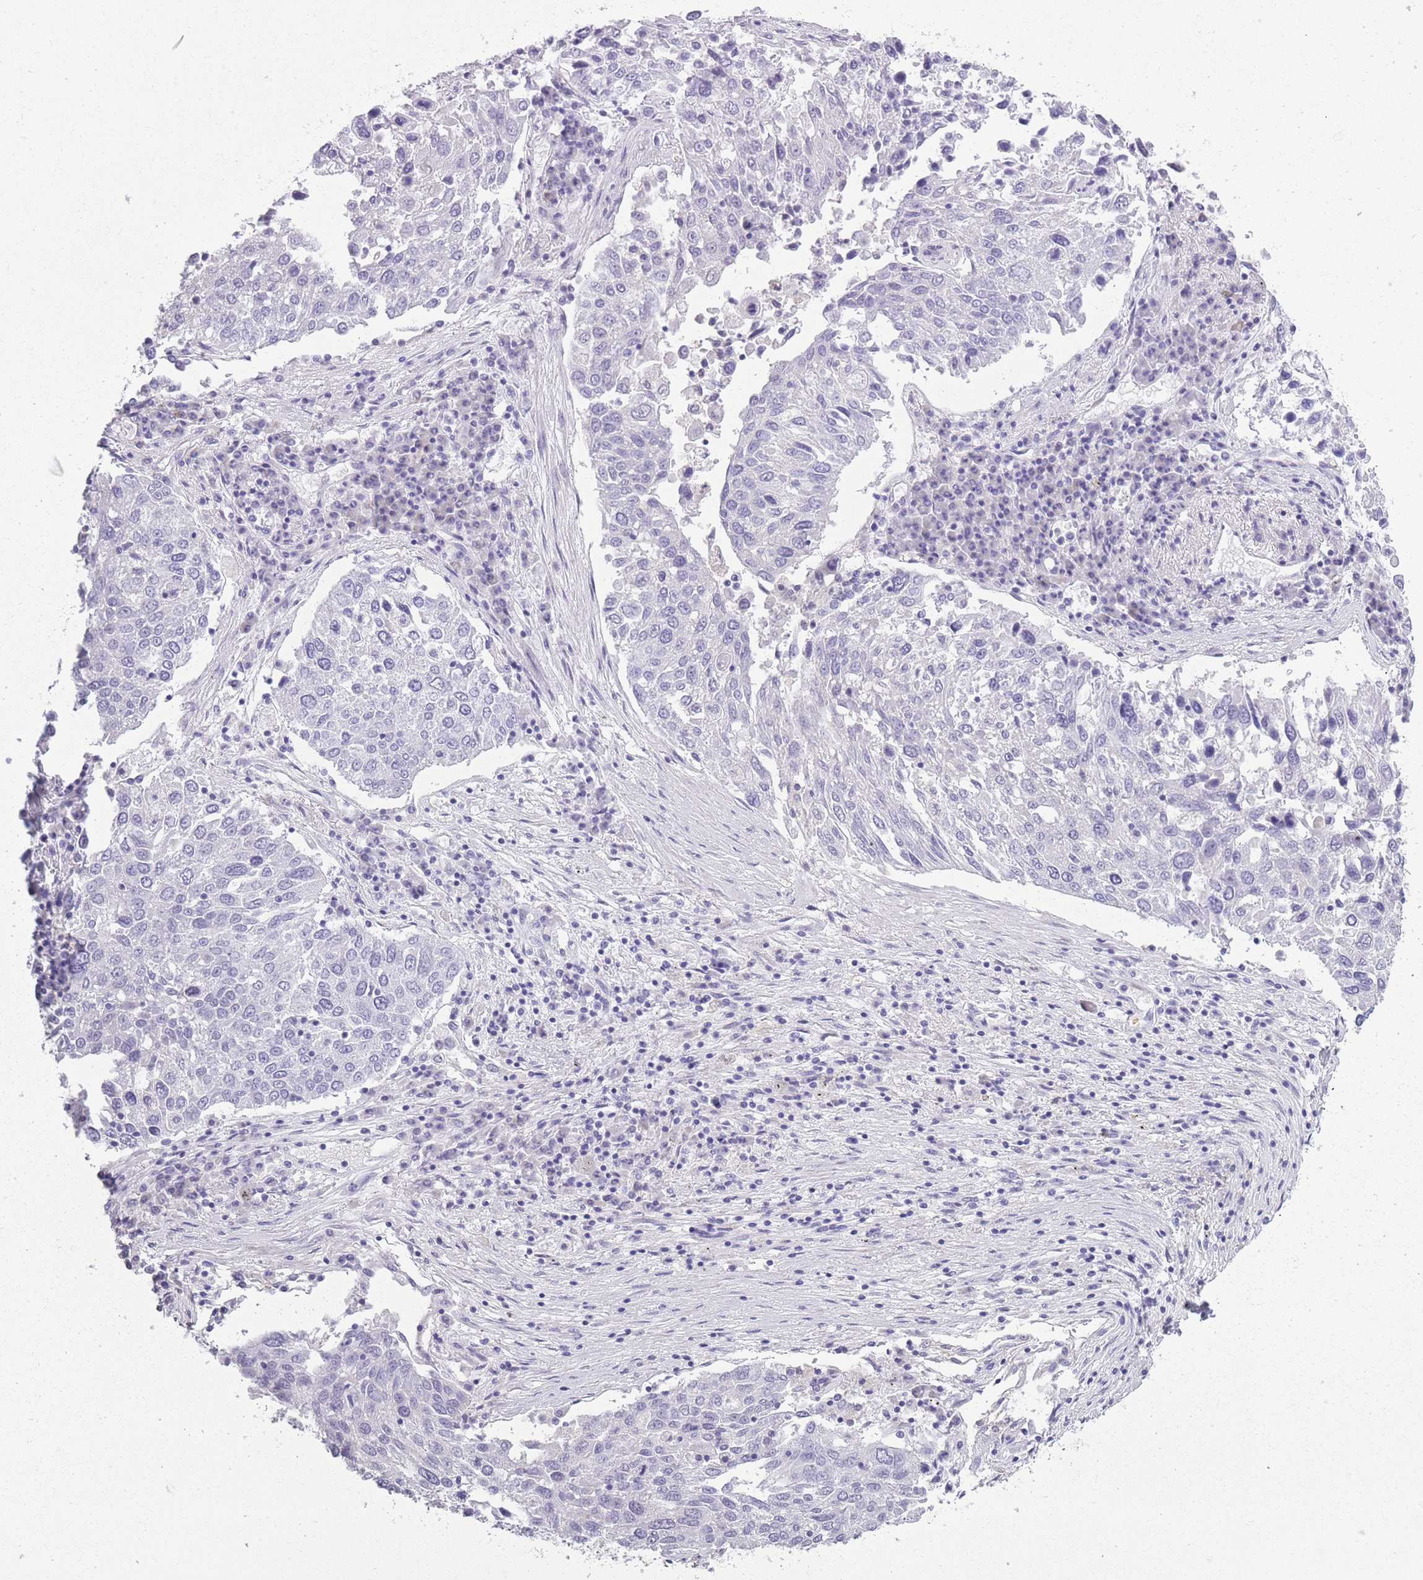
{"staining": {"intensity": "negative", "quantity": "none", "location": "none"}, "tissue": "lung cancer", "cell_type": "Tumor cells", "image_type": "cancer", "snomed": [{"axis": "morphology", "description": "Squamous cell carcinoma, NOS"}, {"axis": "topography", "description": "Lung"}], "caption": "This is an immunohistochemistry (IHC) image of human lung cancer. There is no positivity in tumor cells.", "gene": "OR7C1", "patient": {"sex": "male", "age": 65}}